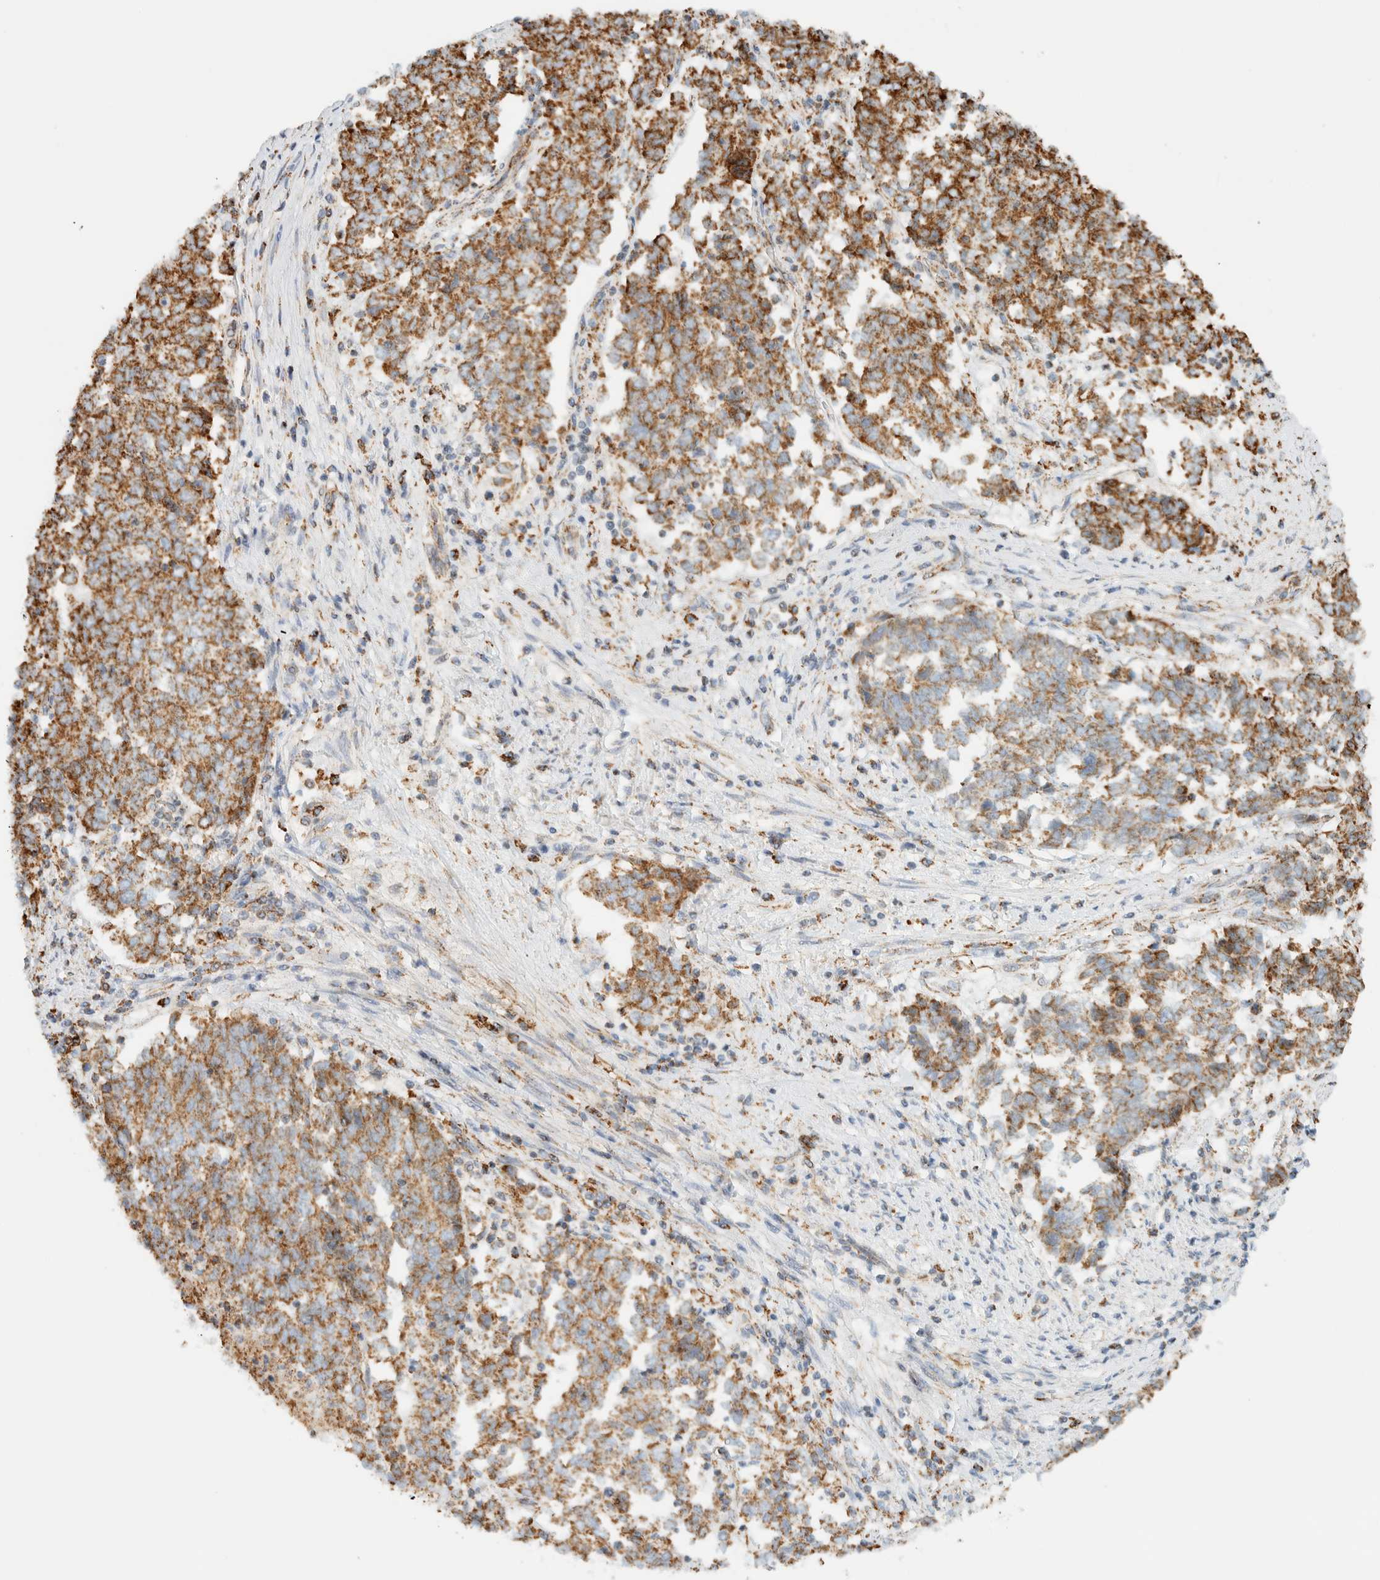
{"staining": {"intensity": "moderate", "quantity": ">75%", "location": "cytoplasmic/membranous"}, "tissue": "endometrial cancer", "cell_type": "Tumor cells", "image_type": "cancer", "snomed": [{"axis": "morphology", "description": "Adenocarcinoma, NOS"}, {"axis": "topography", "description": "Endometrium"}], "caption": "IHC histopathology image of neoplastic tissue: human adenocarcinoma (endometrial) stained using IHC shows medium levels of moderate protein expression localized specifically in the cytoplasmic/membranous of tumor cells, appearing as a cytoplasmic/membranous brown color.", "gene": "KIFAP3", "patient": {"sex": "female", "age": 80}}